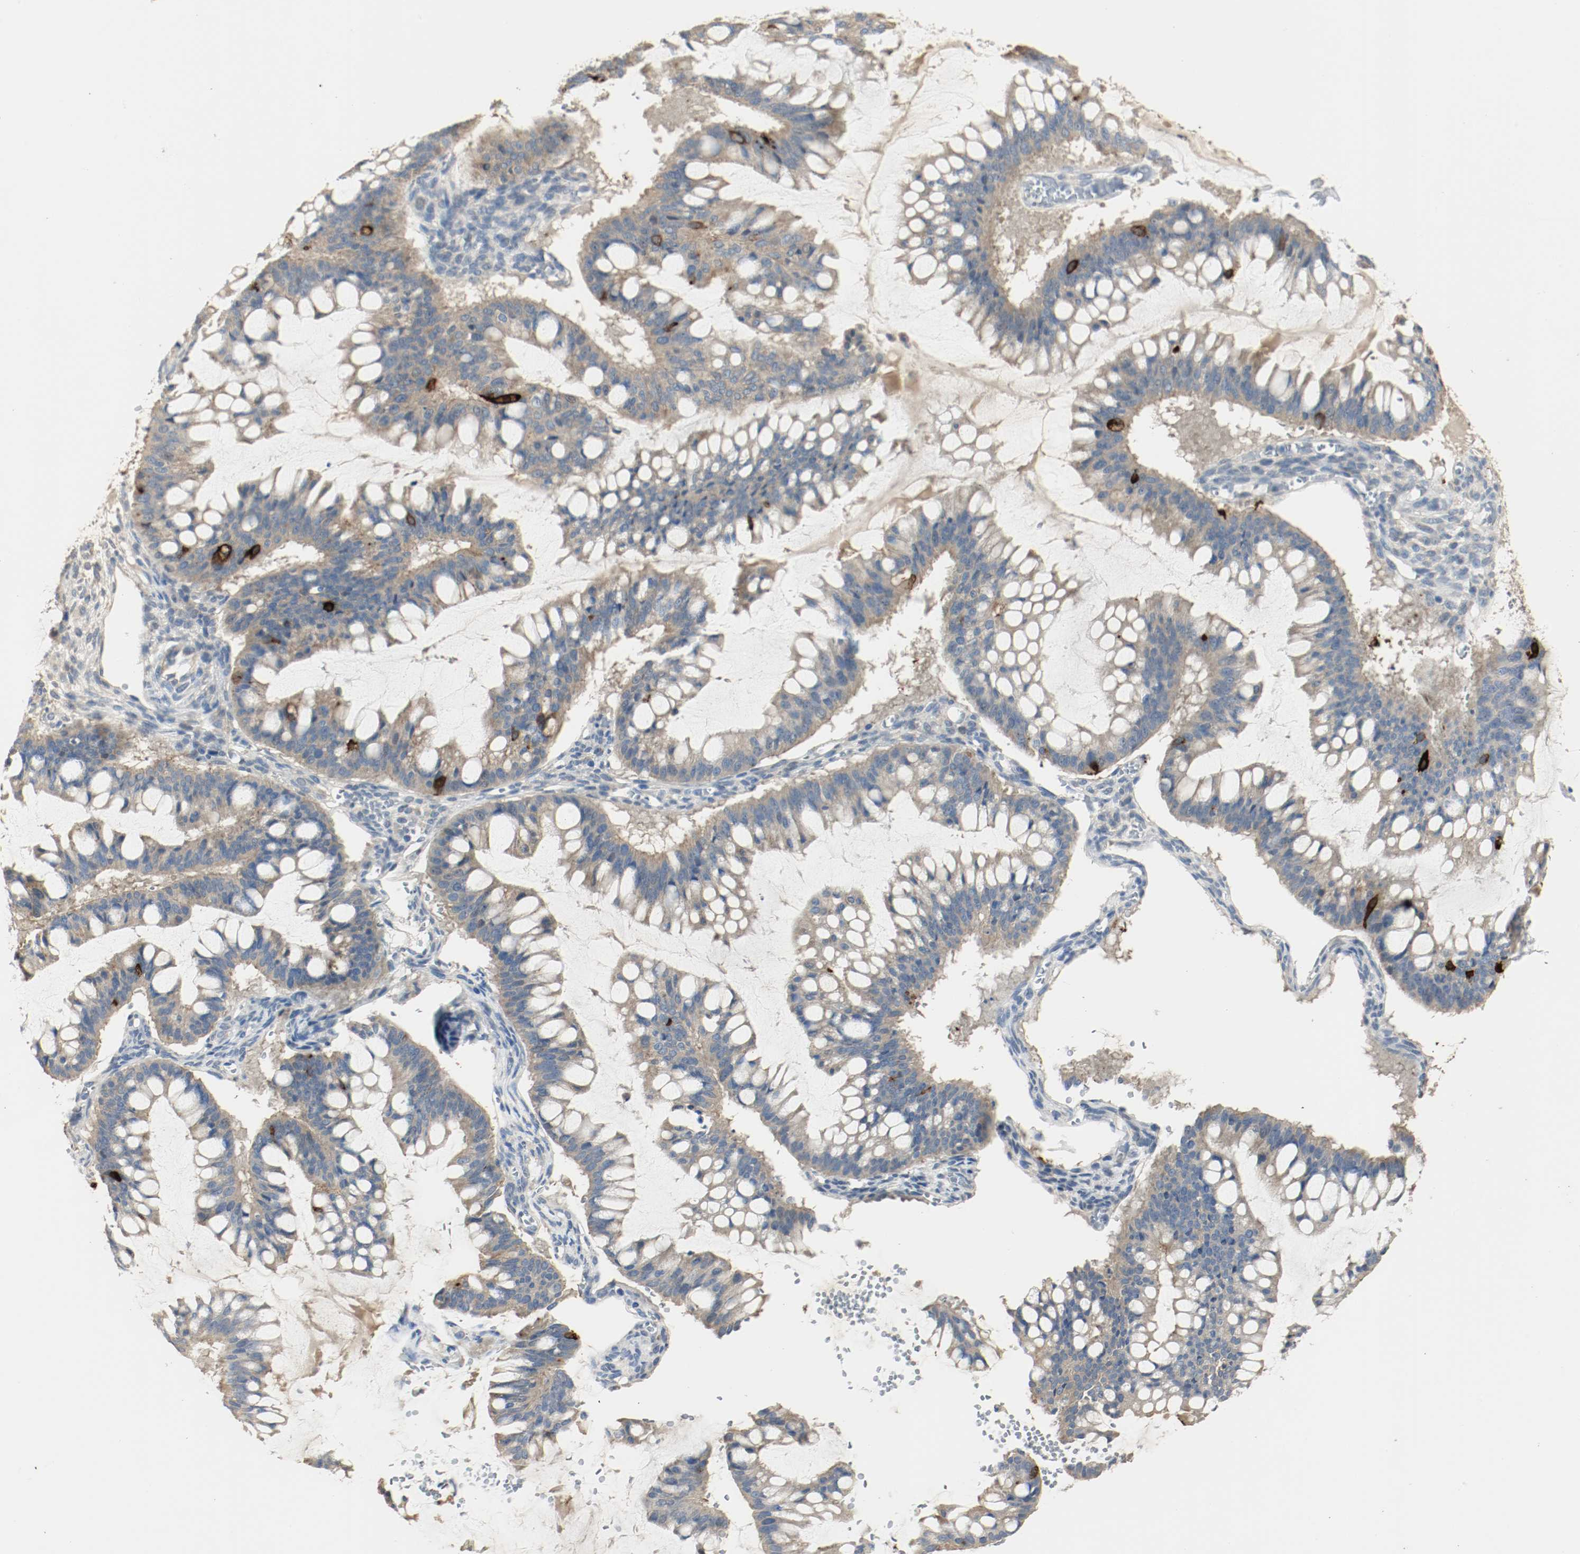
{"staining": {"intensity": "strong", "quantity": "<25%", "location": "cytoplasmic/membranous"}, "tissue": "ovarian cancer", "cell_type": "Tumor cells", "image_type": "cancer", "snomed": [{"axis": "morphology", "description": "Cystadenocarcinoma, mucinous, NOS"}, {"axis": "topography", "description": "Ovary"}], "caption": "This is a micrograph of immunohistochemistry staining of ovarian cancer (mucinous cystadenocarcinoma), which shows strong staining in the cytoplasmic/membranous of tumor cells.", "gene": "MELTF", "patient": {"sex": "female", "age": 73}}